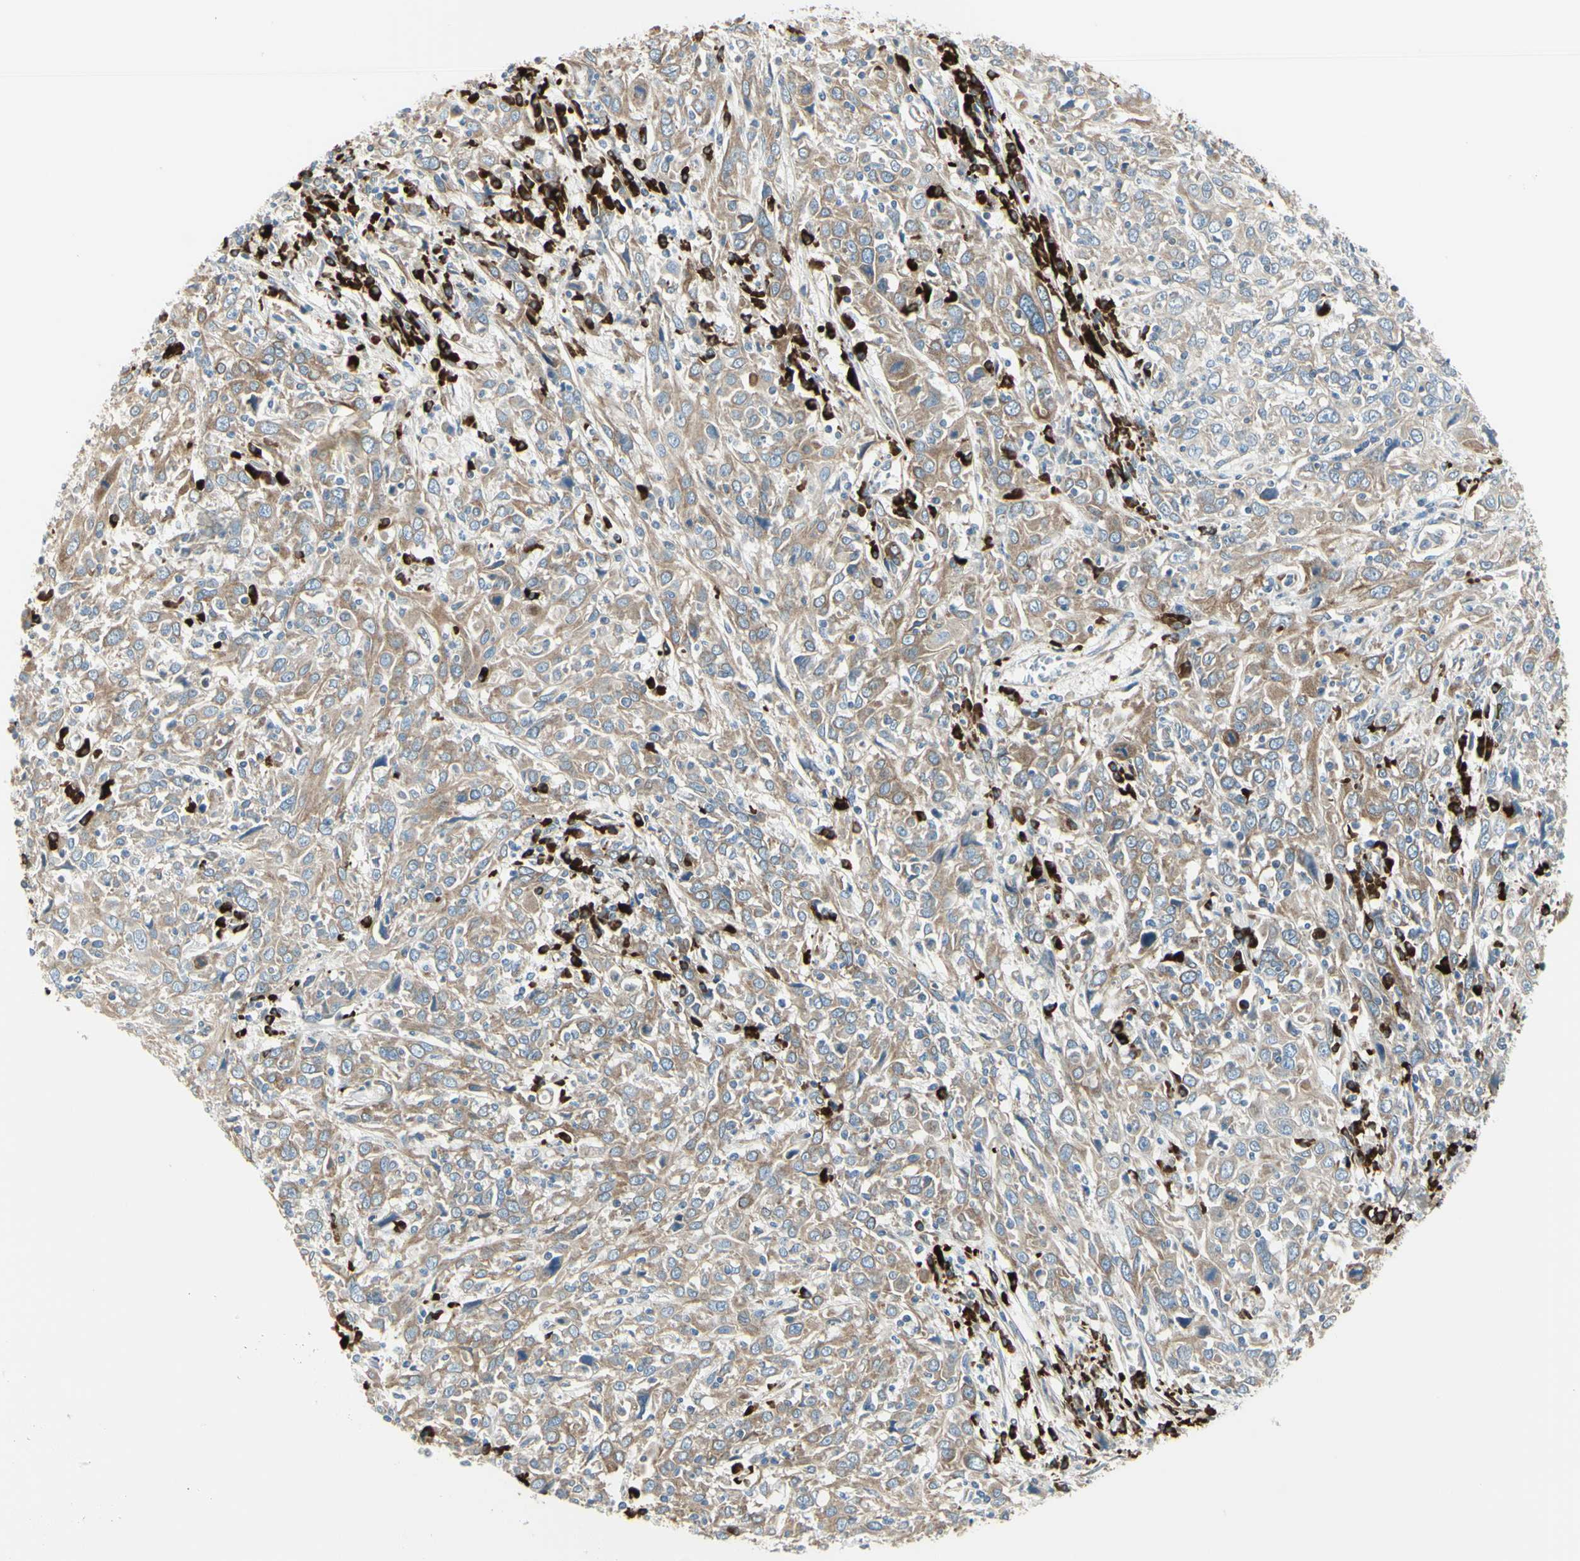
{"staining": {"intensity": "moderate", "quantity": ">75%", "location": "cytoplasmic/membranous"}, "tissue": "cervical cancer", "cell_type": "Tumor cells", "image_type": "cancer", "snomed": [{"axis": "morphology", "description": "Squamous cell carcinoma, NOS"}, {"axis": "topography", "description": "Cervix"}], "caption": "The image shows staining of squamous cell carcinoma (cervical), revealing moderate cytoplasmic/membranous protein positivity (brown color) within tumor cells. Using DAB (brown) and hematoxylin (blue) stains, captured at high magnification using brightfield microscopy.", "gene": "SELENOS", "patient": {"sex": "female", "age": 46}}